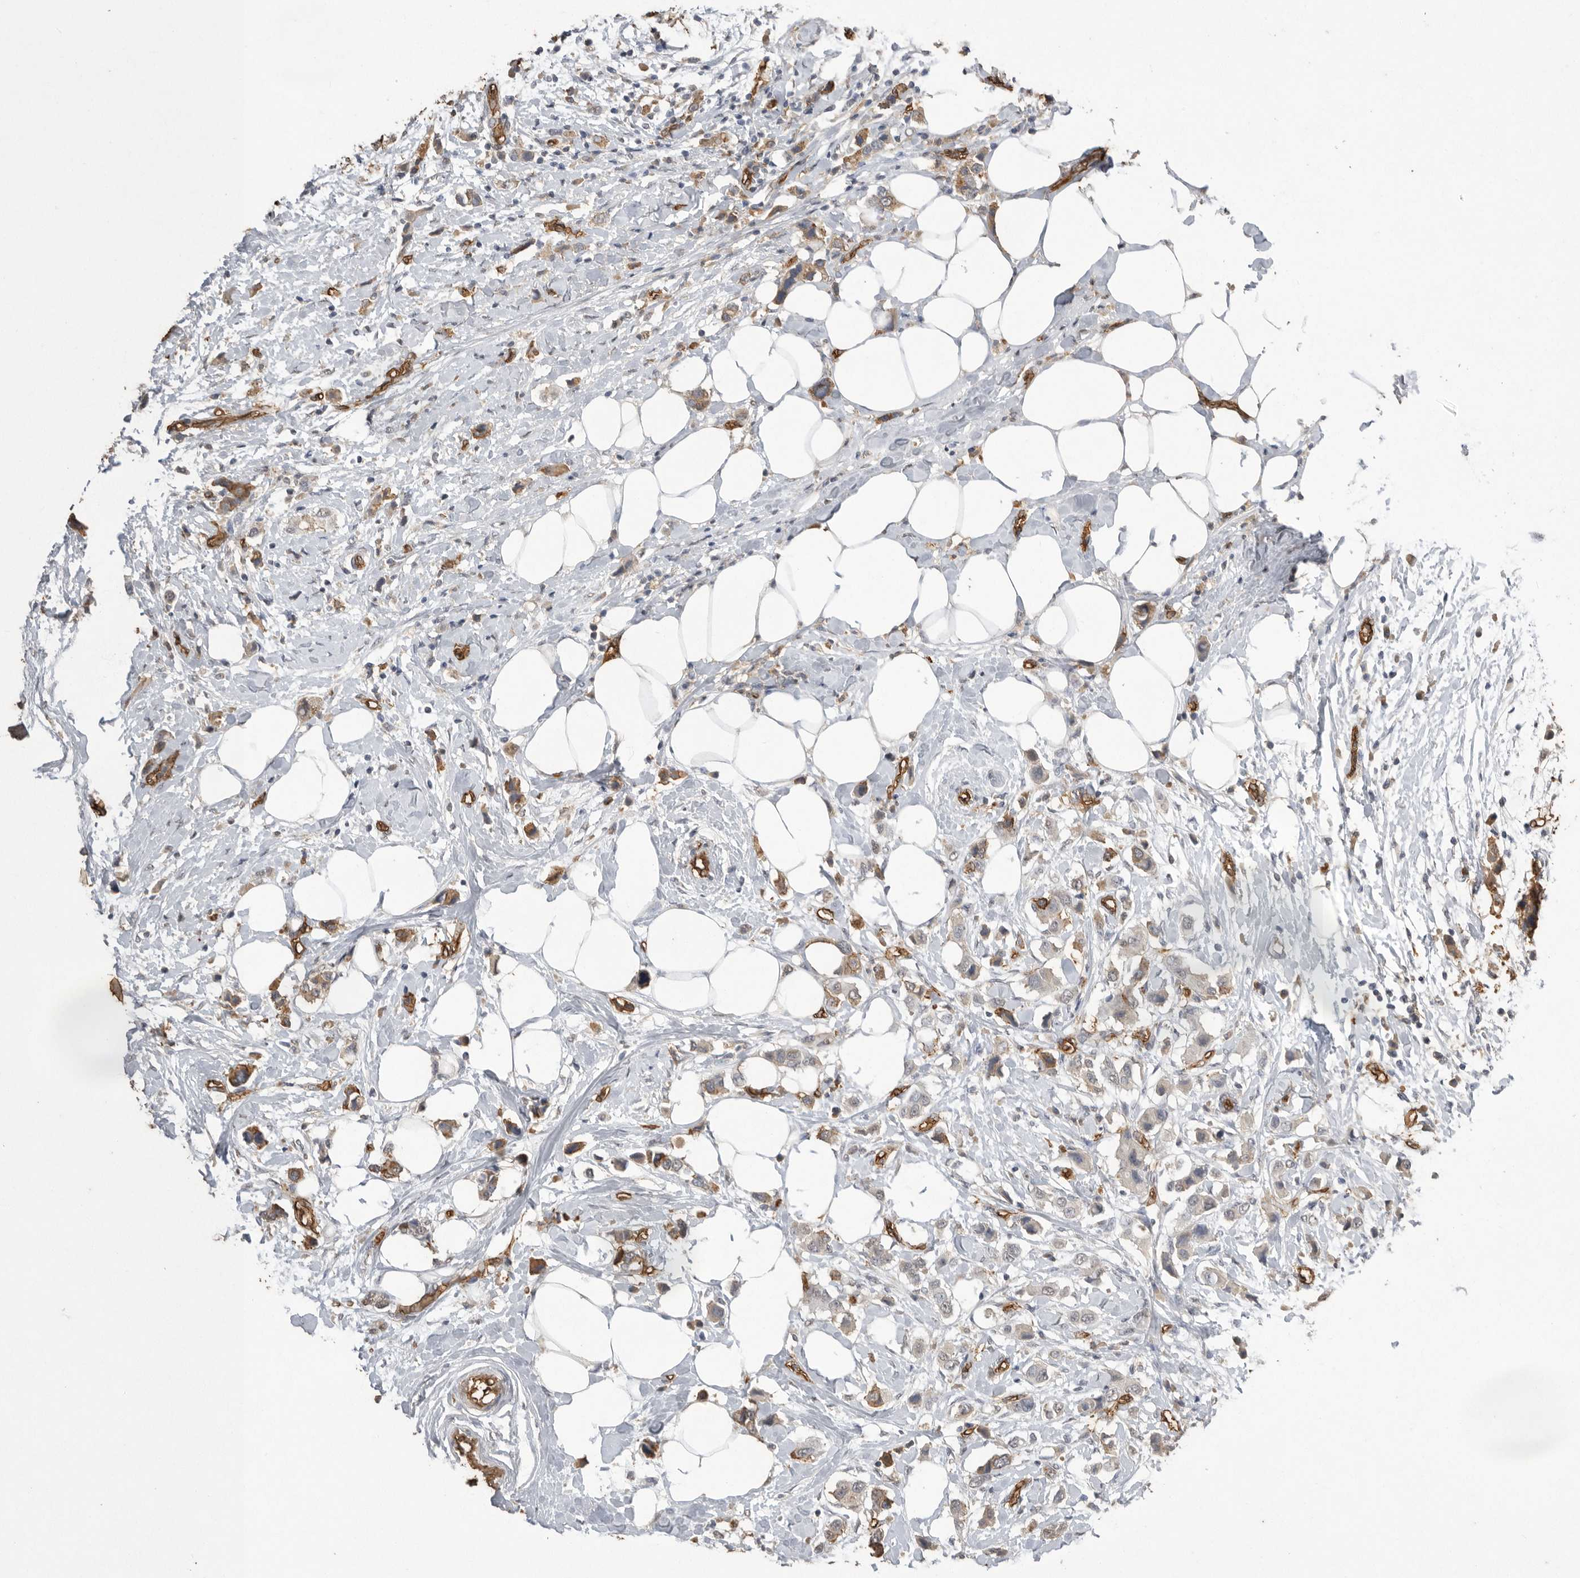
{"staining": {"intensity": "weak", "quantity": "25%-75%", "location": "cytoplasmic/membranous"}, "tissue": "breast cancer", "cell_type": "Tumor cells", "image_type": "cancer", "snomed": [{"axis": "morphology", "description": "Normal tissue, NOS"}, {"axis": "morphology", "description": "Duct carcinoma"}, {"axis": "topography", "description": "Breast"}], "caption": "A brown stain highlights weak cytoplasmic/membranous staining of a protein in breast cancer (intraductal carcinoma) tumor cells.", "gene": "IL27", "patient": {"sex": "female", "age": 50}}